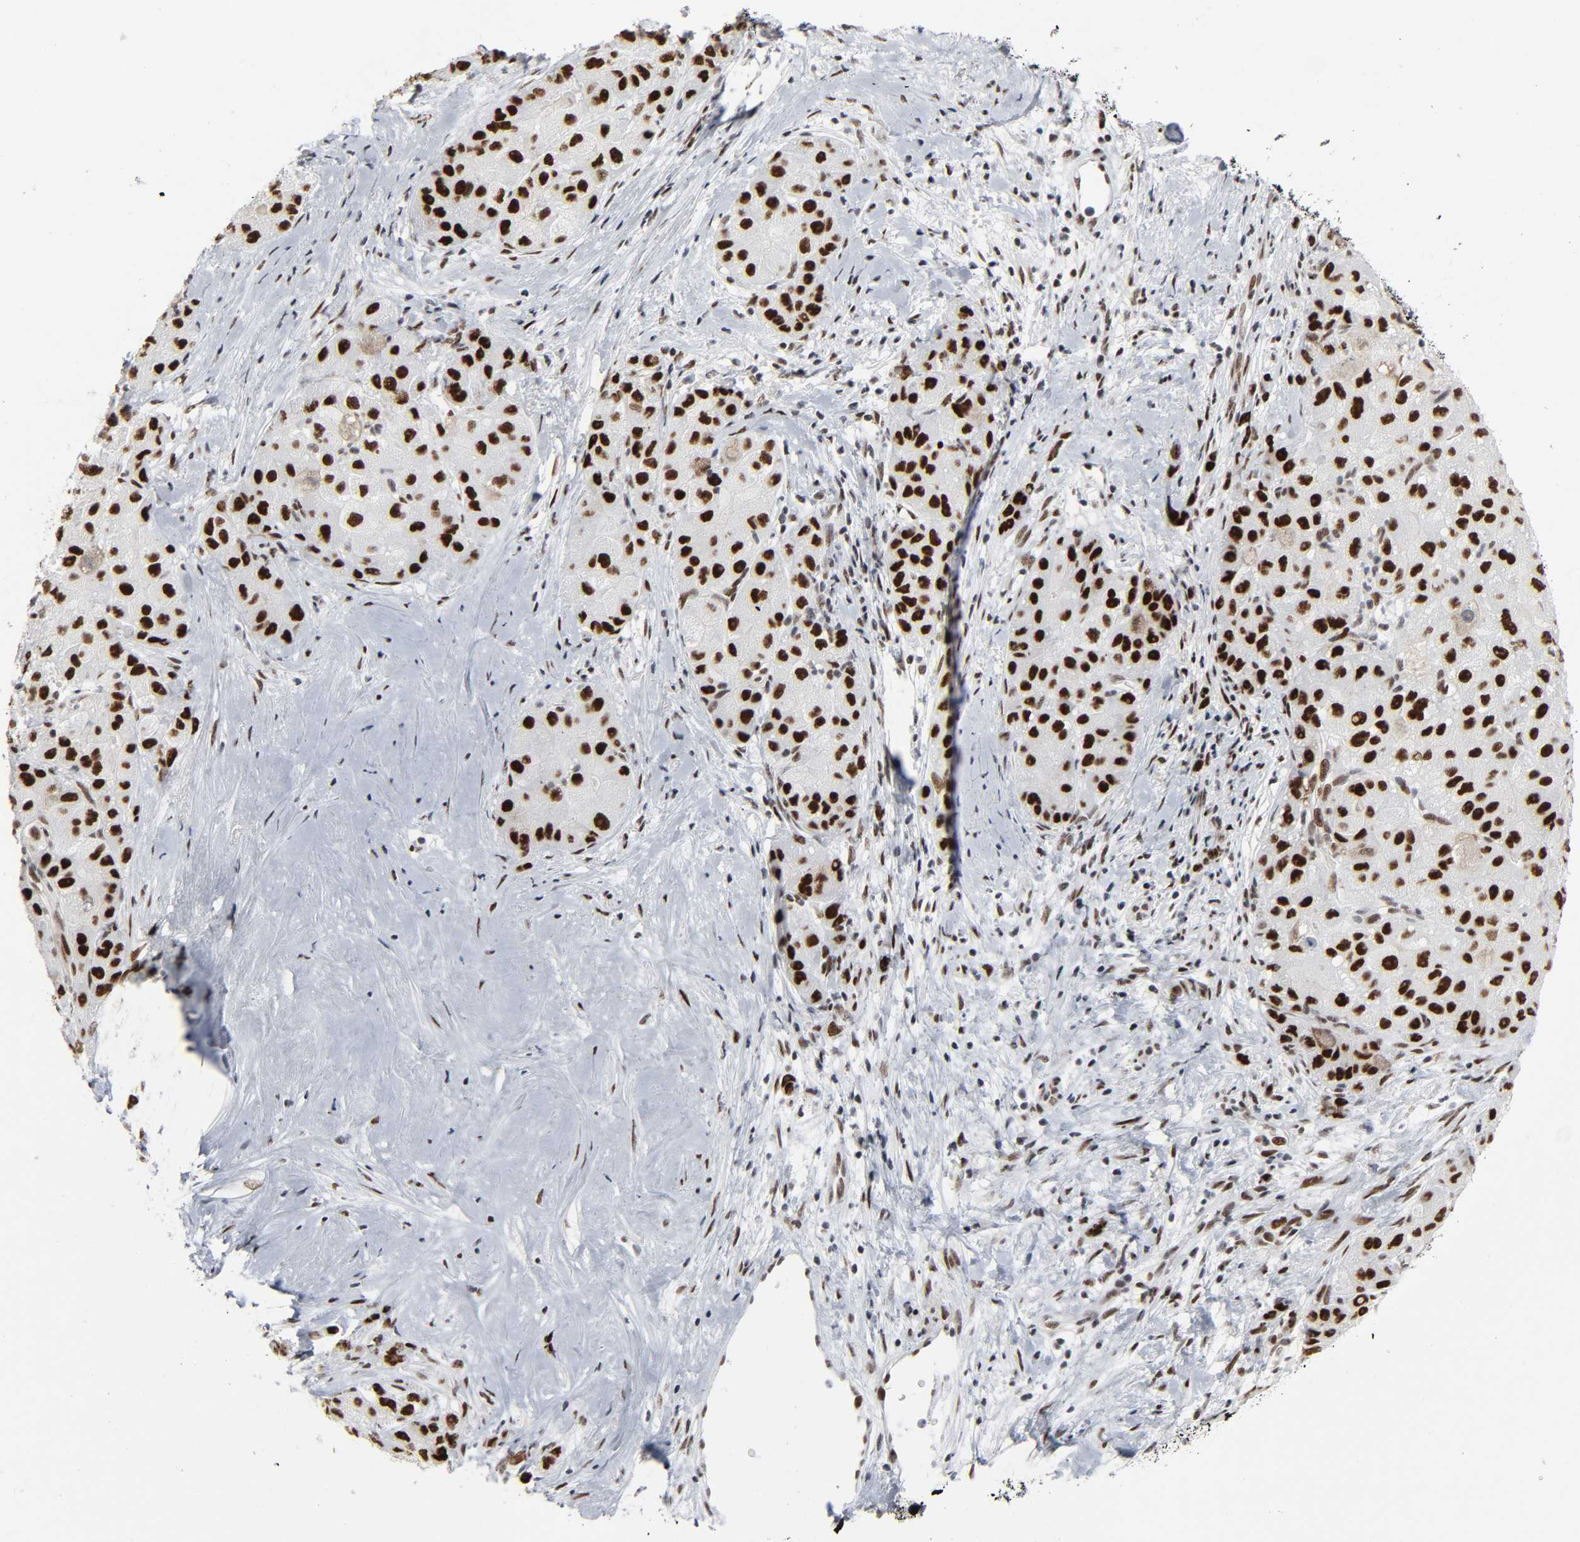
{"staining": {"intensity": "strong", "quantity": ">75%", "location": "nuclear"}, "tissue": "liver cancer", "cell_type": "Tumor cells", "image_type": "cancer", "snomed": [{"axis": "morphology", "description": "Carcinoma, Hepatocellular, NOS"}, {"axis": "topography", "description": "Liver"}], "caption": "There is high levels of strong nuclear expression in tumor cells of liver cancer, as demonstrated by immunohistochemical staining (brown color).", "gene": "HSF1", "patient": {"sex": "male", "age": 80}}